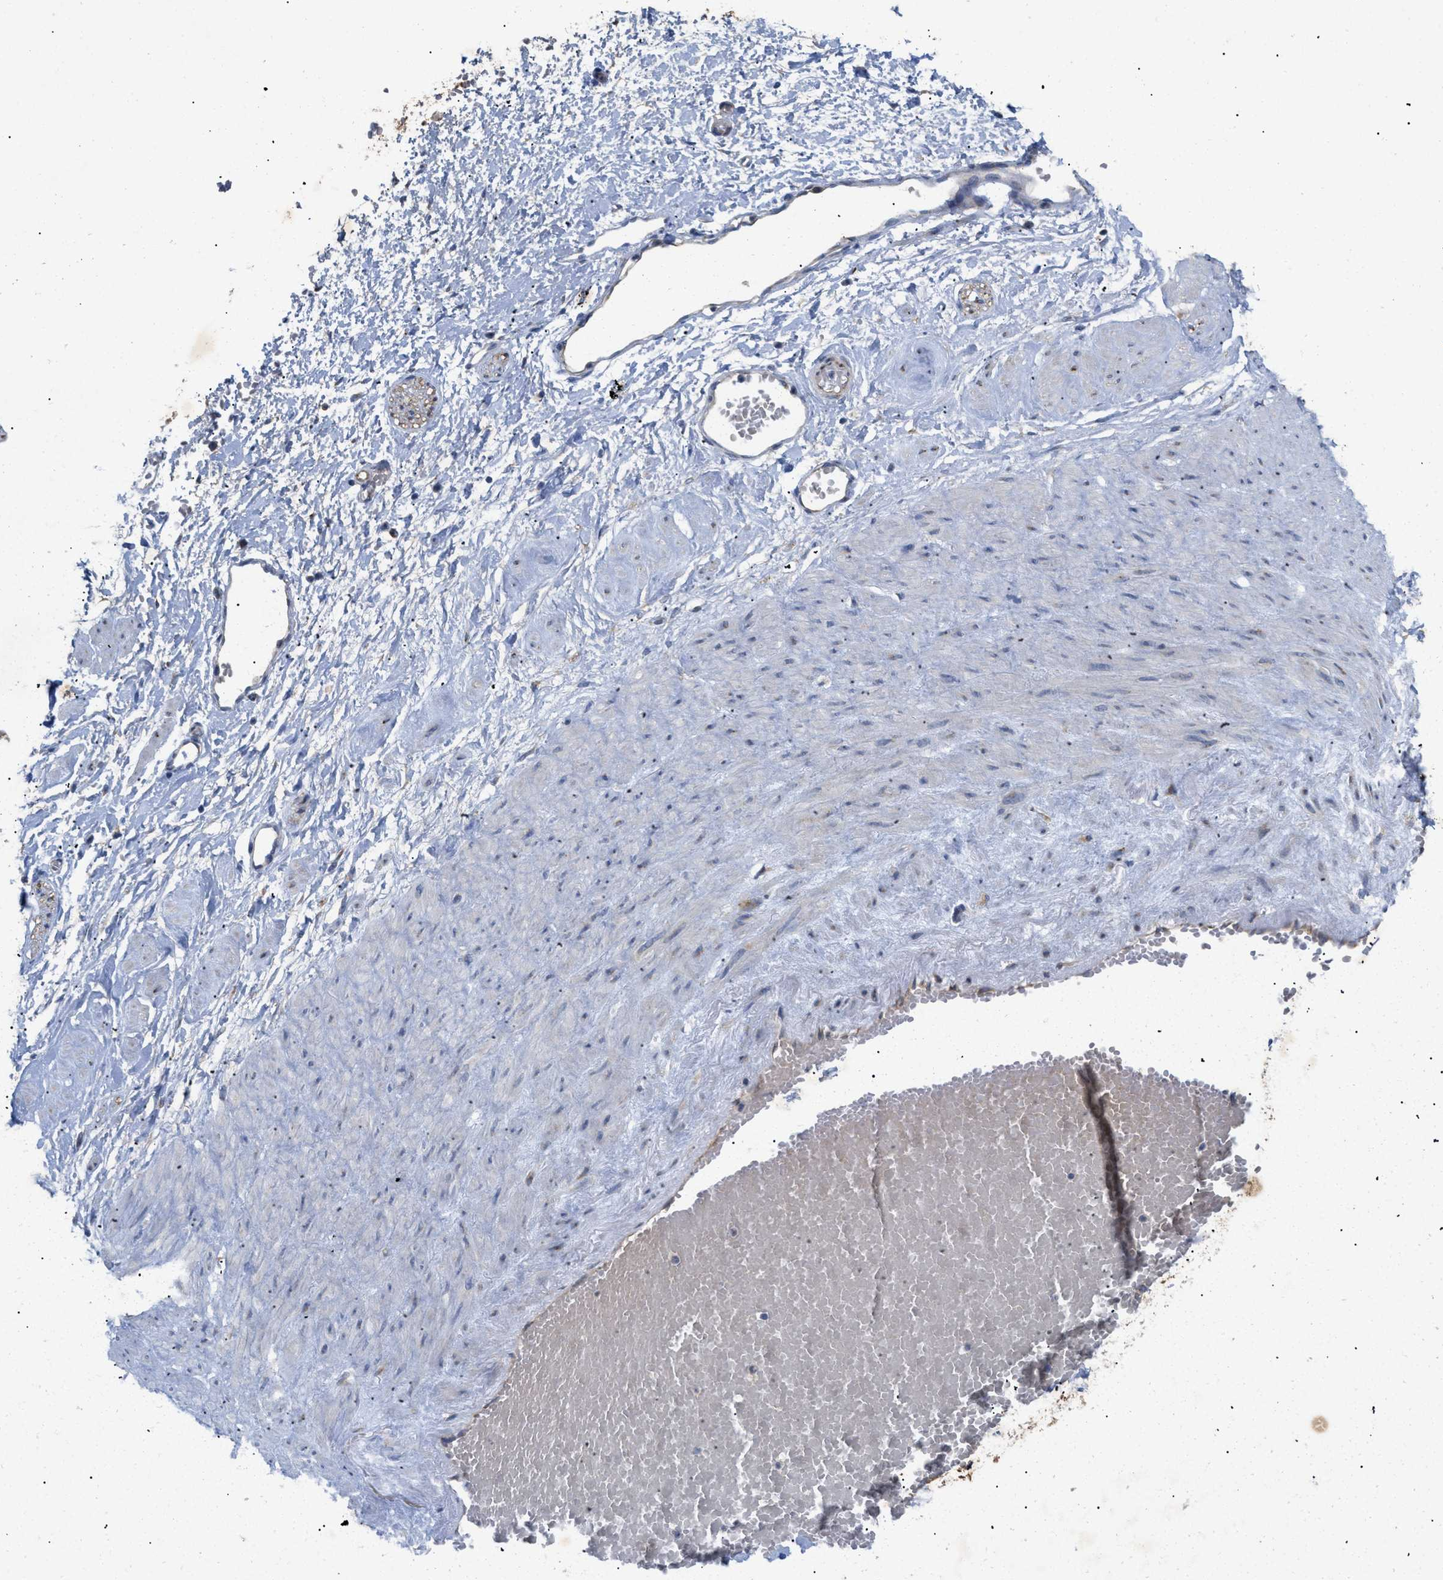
{"staining": {"intensity": "negative", "quantity": "none", "location": "none"}, "tissue": "adipose tissue", "cell_type": "Adipocytes", "image_type": "normal", "snomed": [{"axis": "morphology", "description": "Normal tissue, NOS"}, {"axis": "topography", "description": "Soft tissue"}, {"axis": "topography", "description": "Vascular tissue"}], "caption": "This is an immunohistochemistry (IHC) histopathology image of benign human adipose tissue. There is no positivity in adipocytes.", "gene": "SLC50A1", "patient": {"sex": "female", "age": 35}}